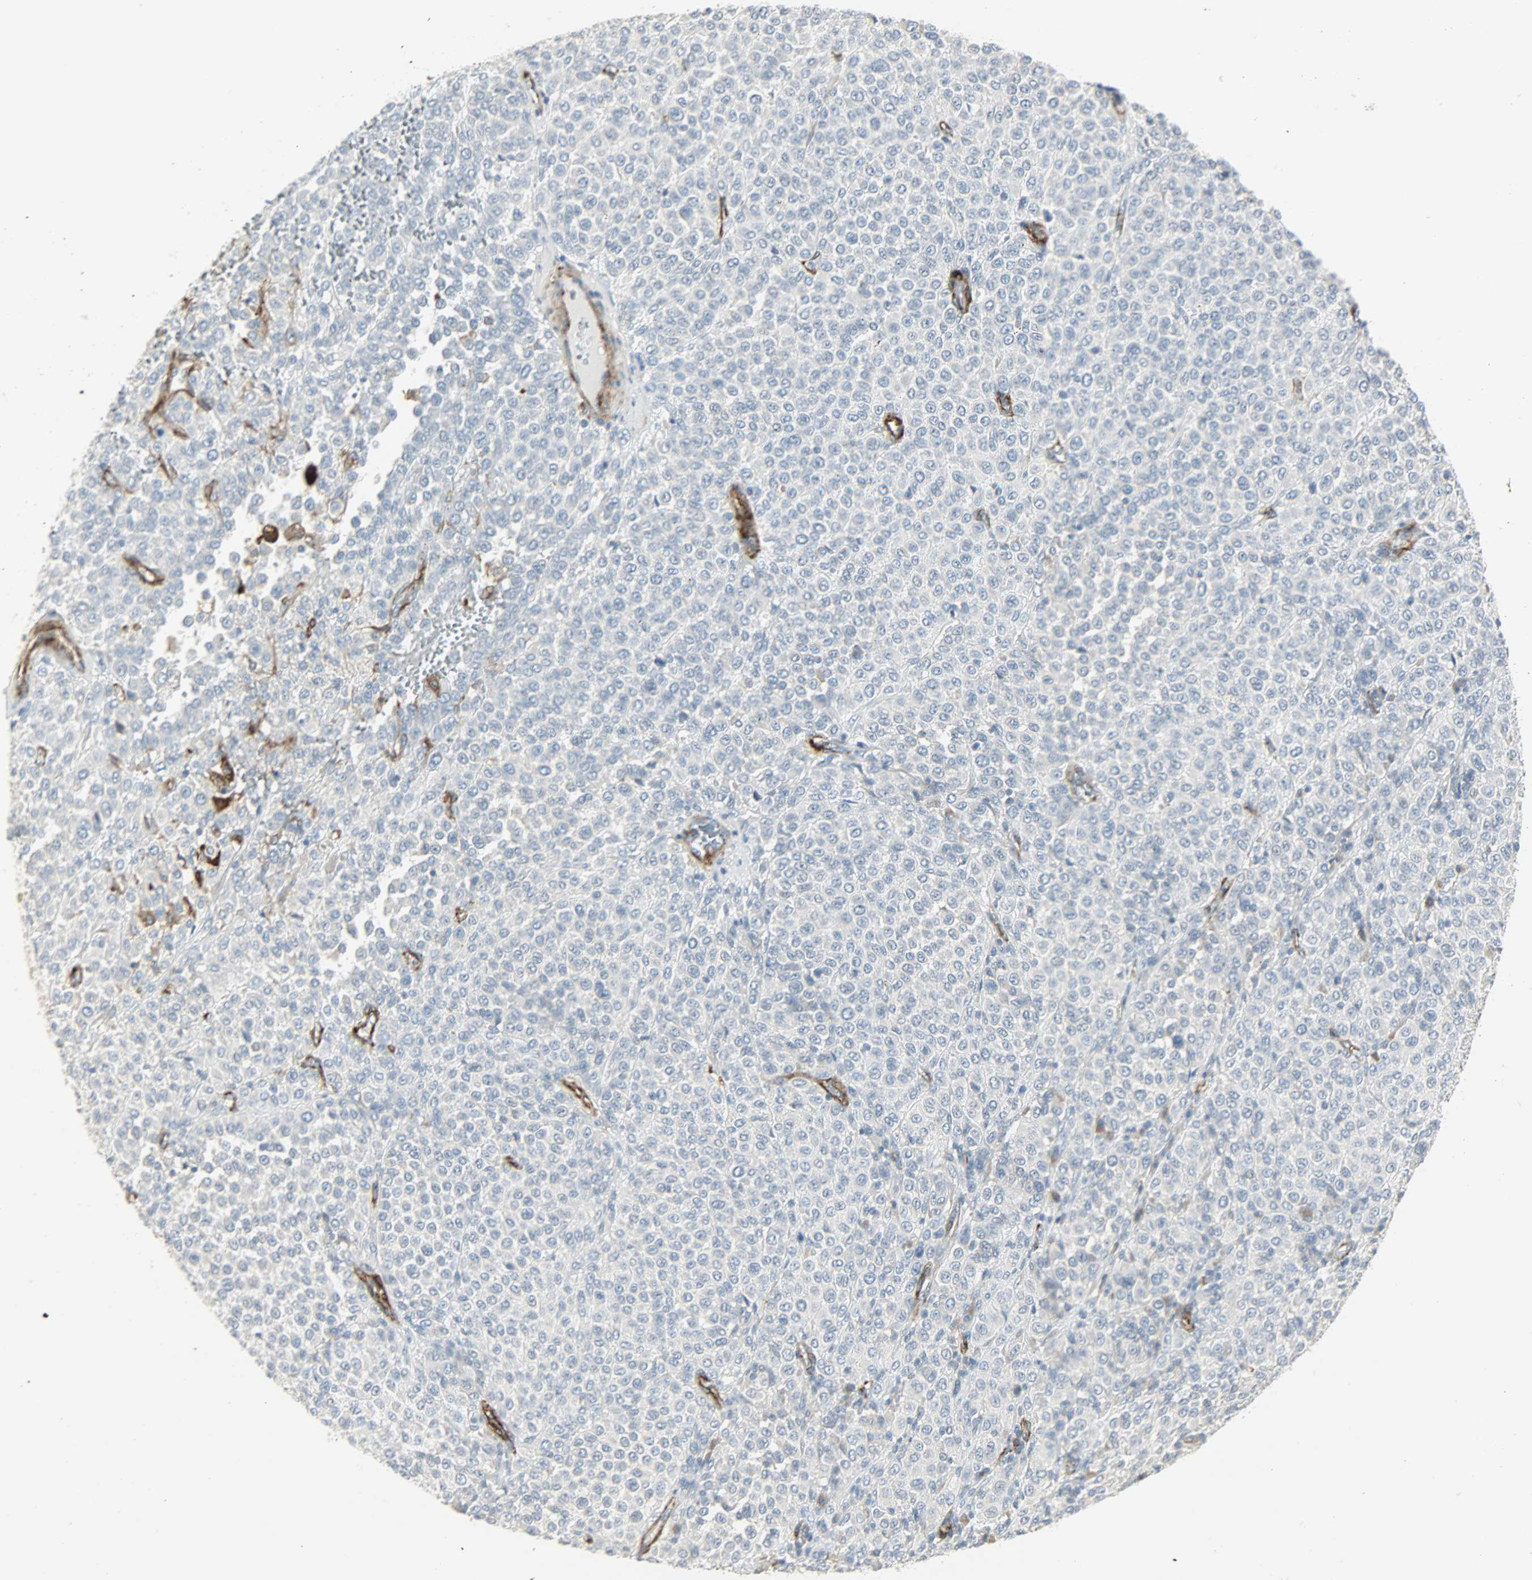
{"staining": {"intensity": "negative", "quantity": "none", "location": "none"}, "tissue": "melanoma", "cell_type": "Tumor cells", "image_type": "cancer", "snomed": [{"axis": "morphology", "description": "Malignant melanoma, Metastatic site"}, {"axis": "topography", "description": "Pancreas"}], "caption": "Micrograph shows no significant protein expression in tumor cells of malignant melanoma (metastatic site). (DAB immunohistochemistry with hematoxylin counter stain).", "gene": "ENPEP", "patient": {"sex": "female", "age": 30}}